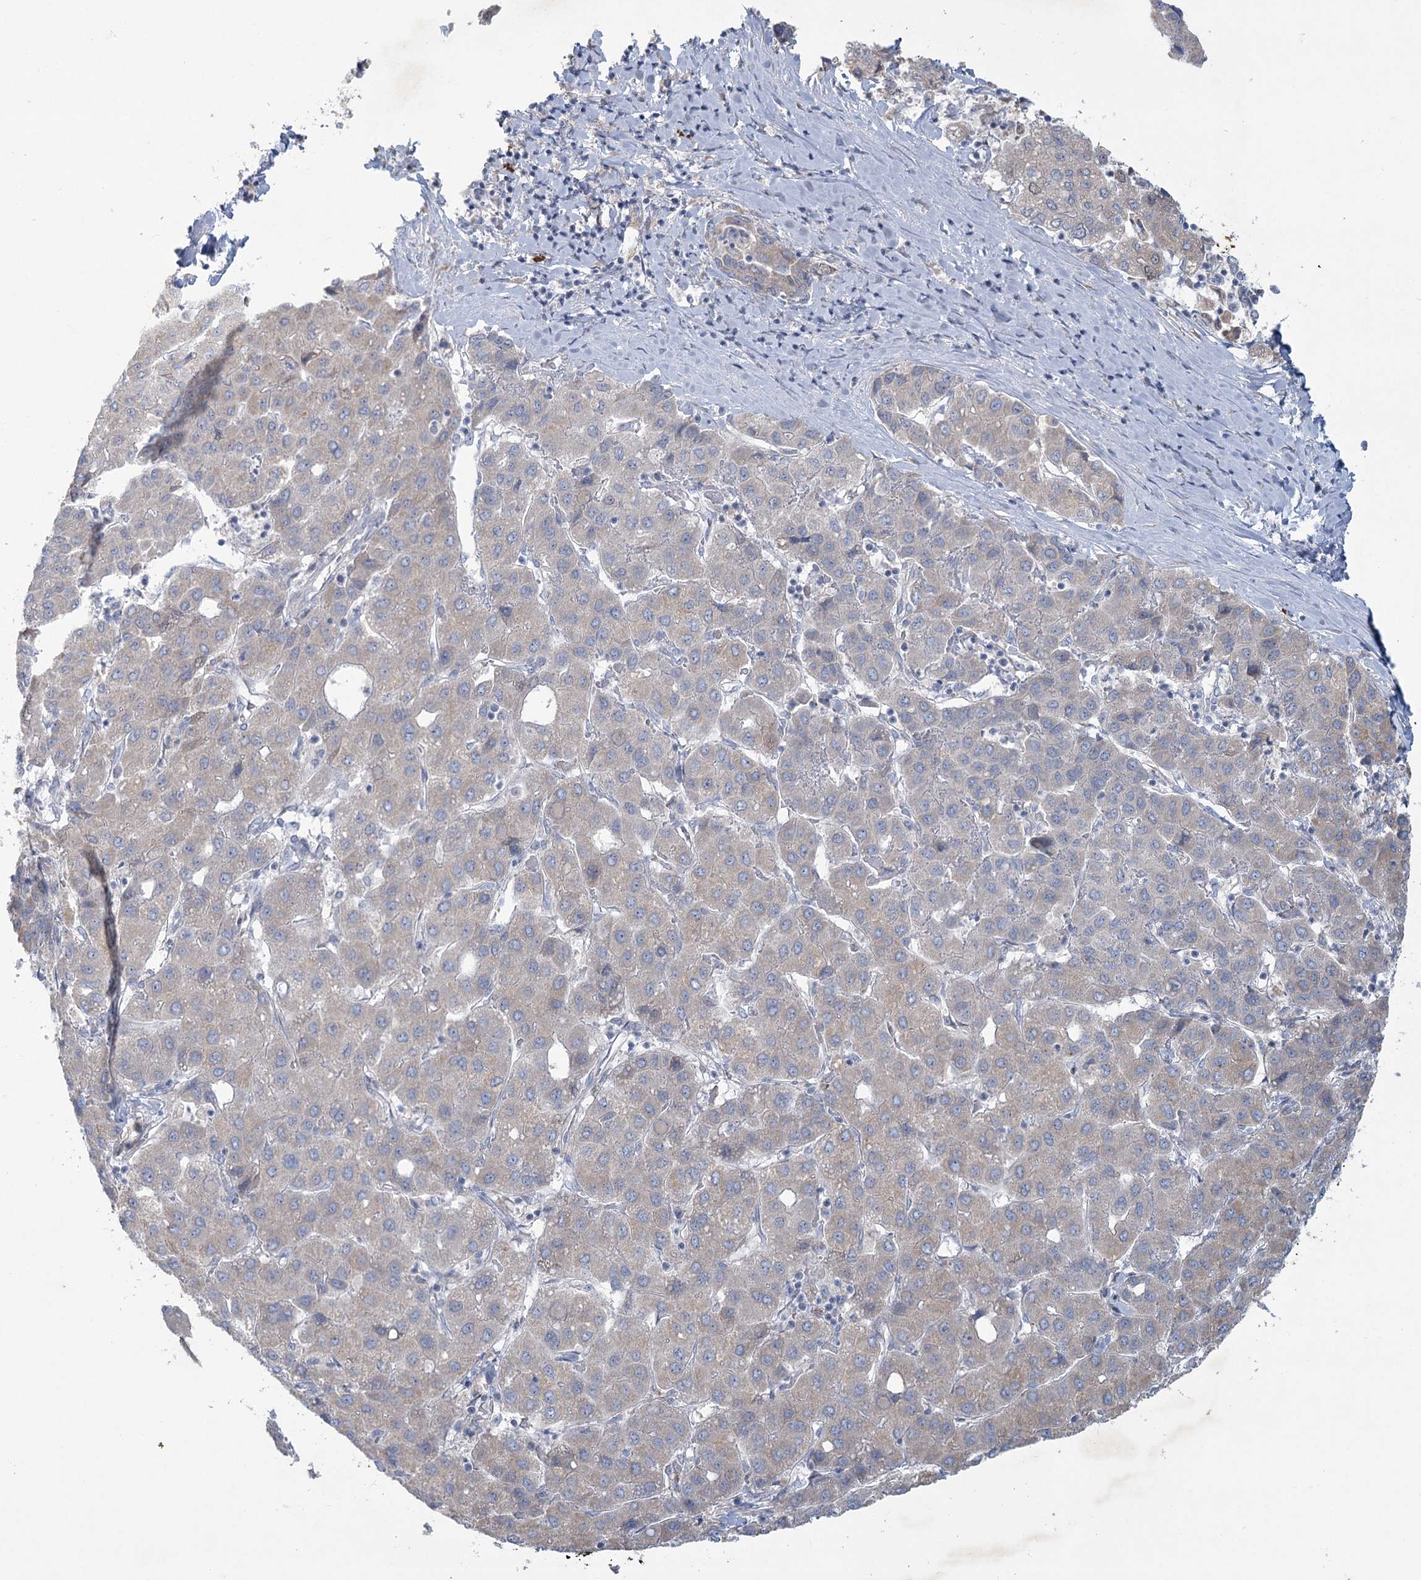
{"staining": {"intensity": "negative", "quantity": "none", "location": "none"}, "tissue": "liver cancer", "cell_type": "Tumor cells", "image_type": "cancer", "snomed": [{"axis": "morphology", "description": "Carcinoma, Hepatocellular, NOS"}, {"axis": "topography", "description": "Liver"}], "caption": "DAB immunohistochemical staining of human liver cancer demonstrates no significant positivity in tumor cells.", "gene": "PLA2G12A", "patient": {"sex": "male", "age": 65}}